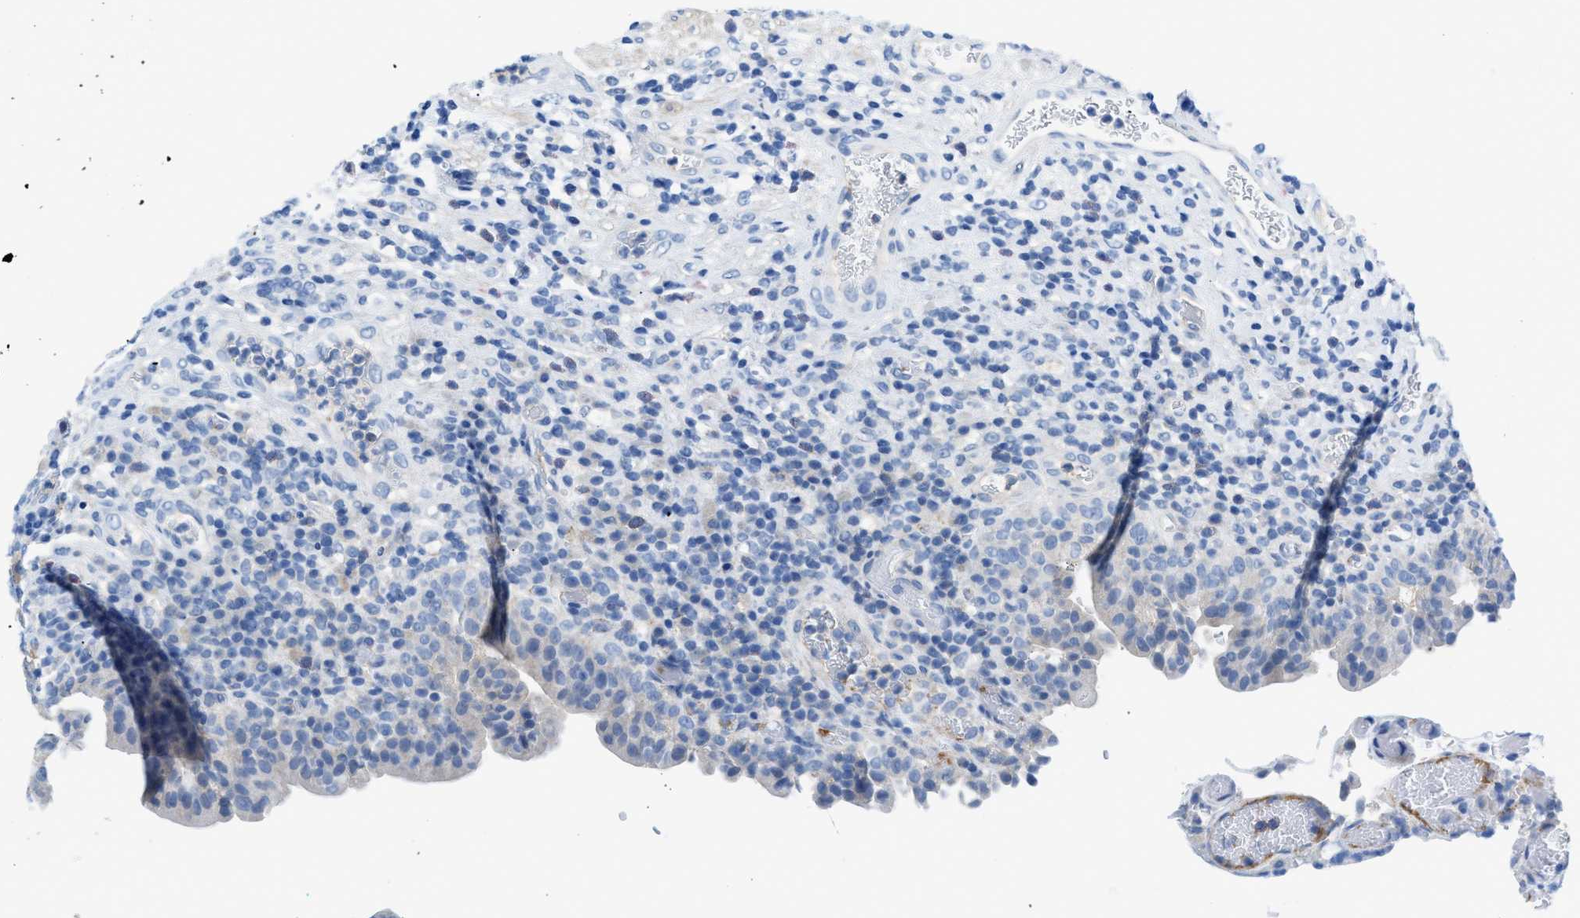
{"staining": {"intensity": "negative", "quantity": "none", "location": "none"}, "tissue": "urothelial cancer", "cell_type": "Tumor cells", "image_type": "cancer", "snomed": [{"axis": "morphology", "description": "Urothelial carcinoma, Low grade"}, {"axis": "topography", "description": "Urinary bladder"}], "caption": "Immunohistochemical staining of low-grade urothelial carcinoma reveals no significant expression in tumor cells.", "gene": "SLC10A6", "patient": {"sex": "female", "age": 75}}